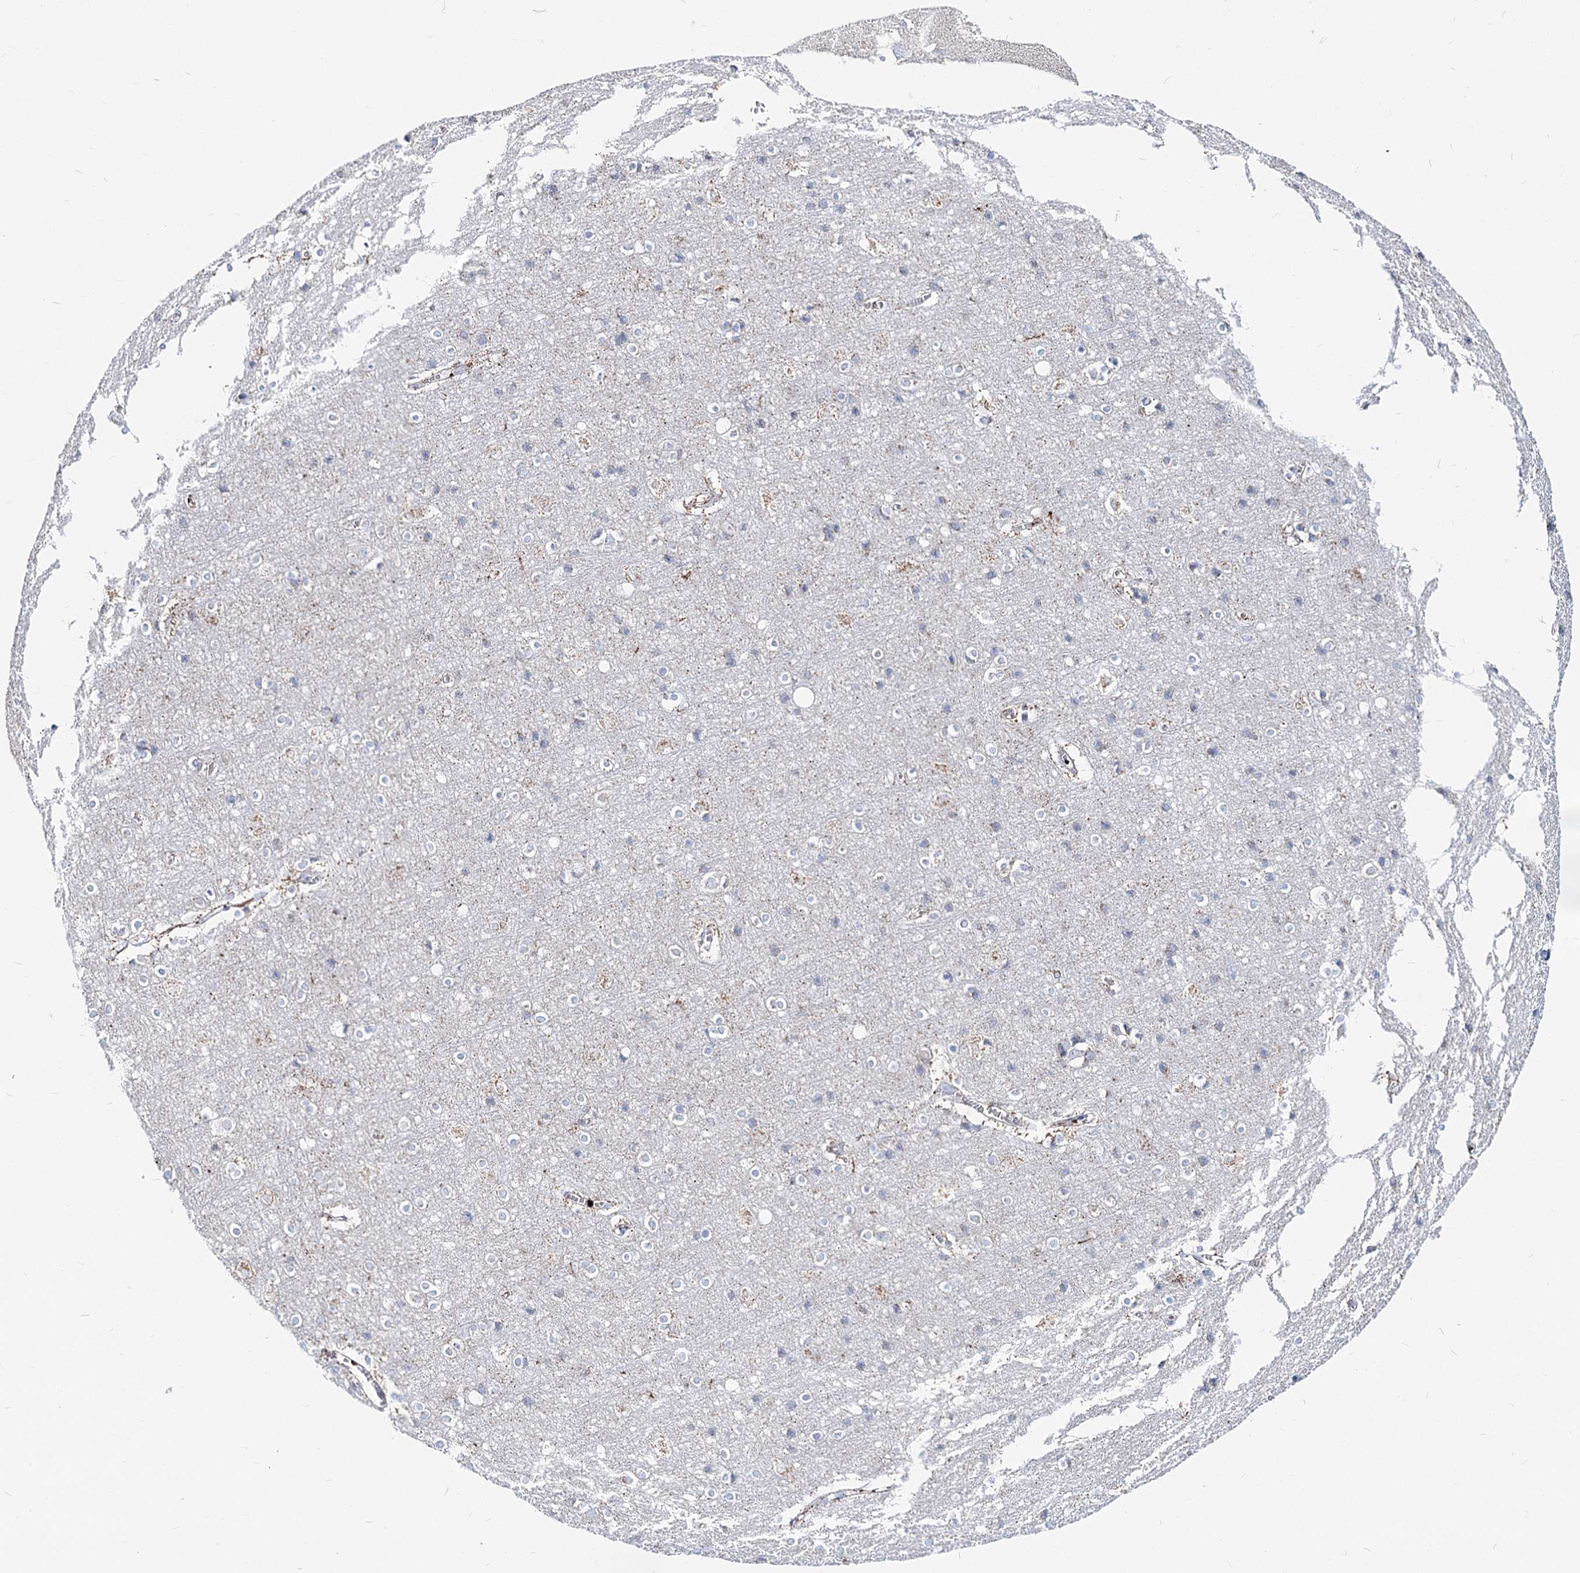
{"staining": {"intensity": "negative", "quantity": "none", "location": "none"}, "tissue": "cerebral cortex", "cell_type": "Endothelial cells", "image_type": "normal", "snomed": [{"axis": "morphology", "description": "Normal tissue, NOS"}, {"axis": "topography", "description": "Cerebral cortex"}], "caption": "Photomicrograph shows no significant protein staining in endothelial cells of unremarkable cerebral cortex. Nuclei are stained in blue.", "gene": "MCCC2", "patient": {"sex": "male", "age": 54}}